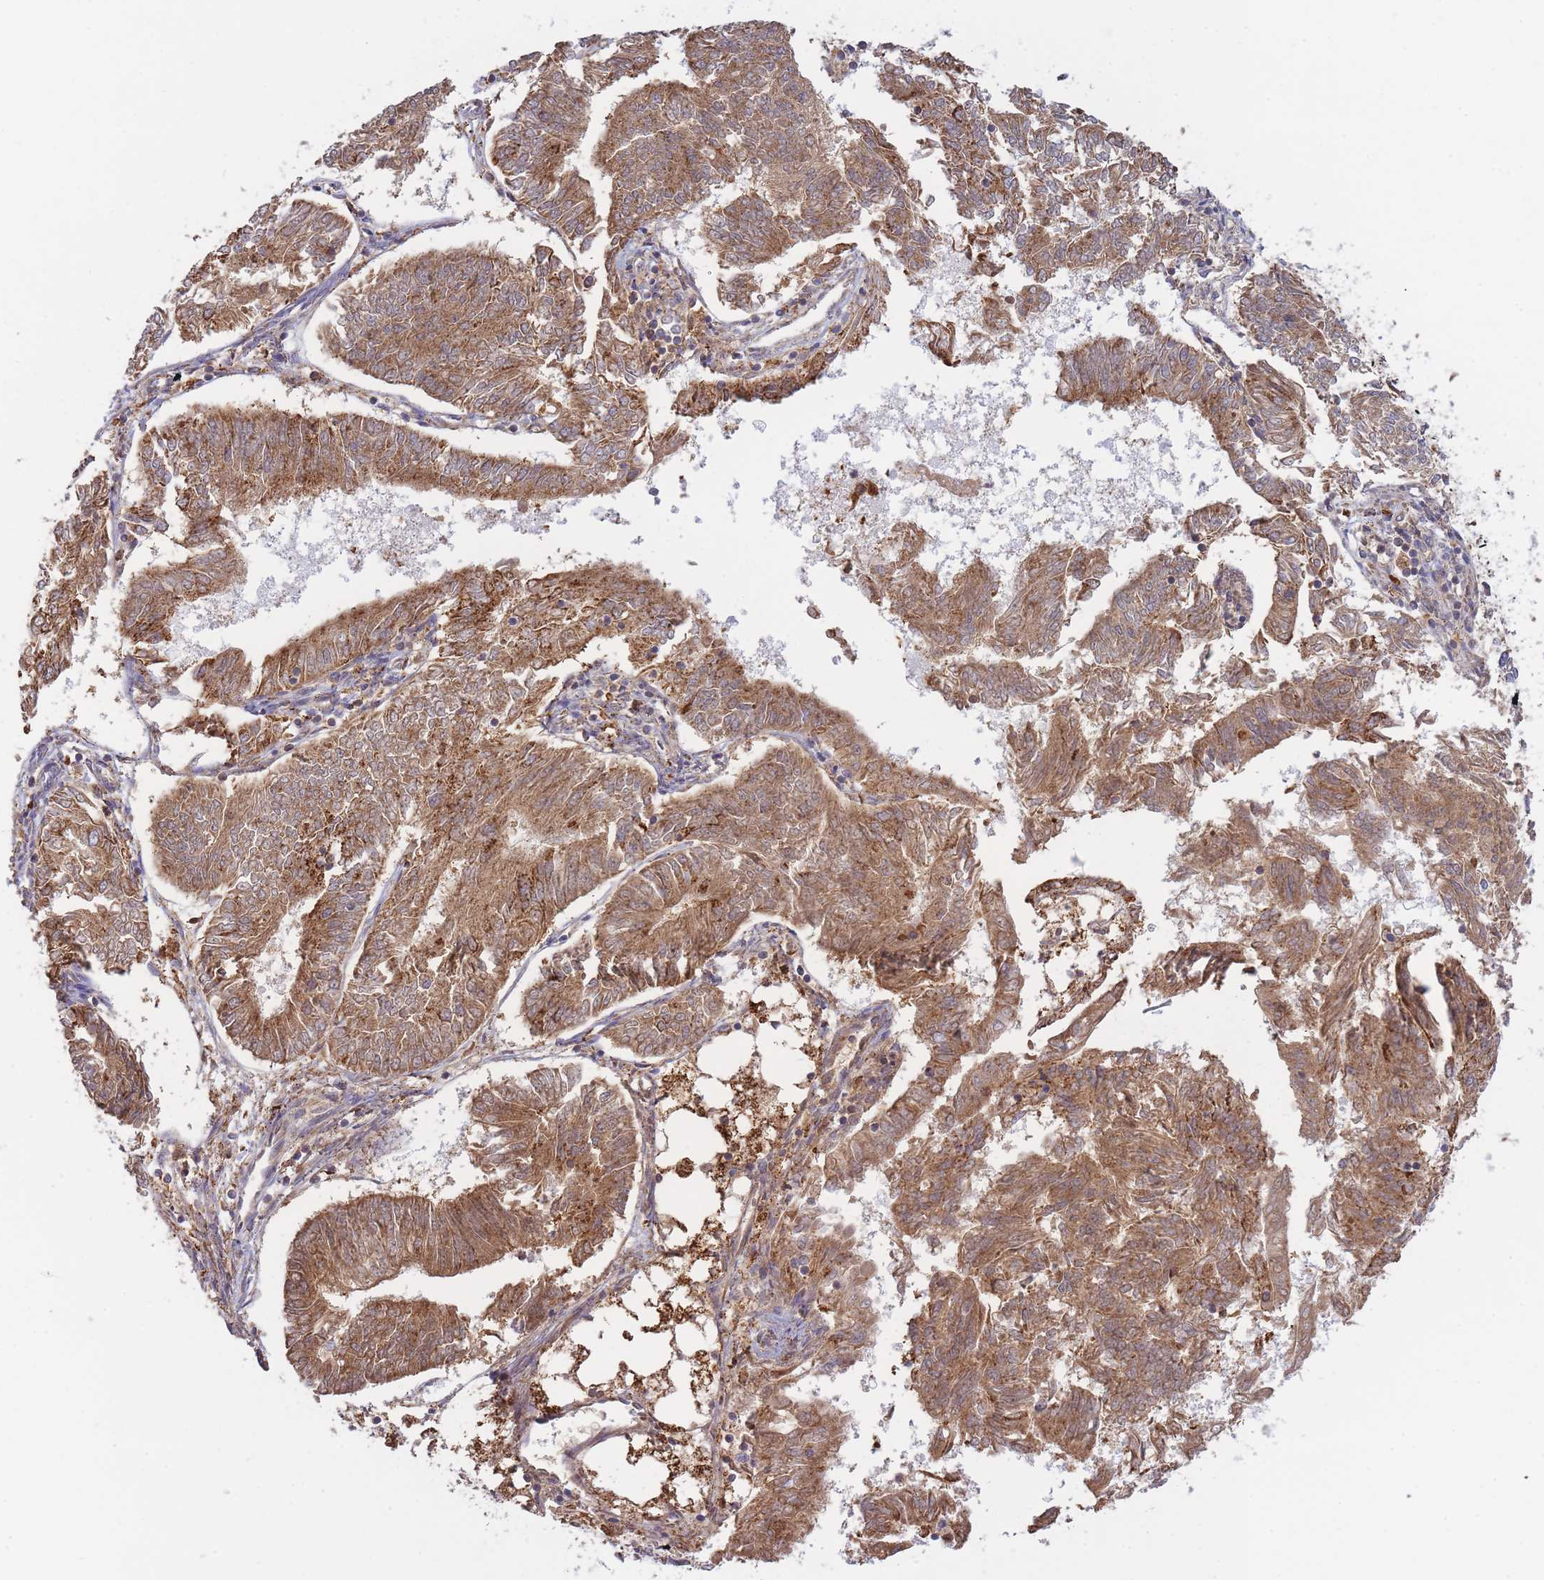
{"staining": {"intensity": "moderate", "quantity": ">75%", "location": "cytoplasmic/membranous"}, "tissue": "endometrial cancer", "cell_type": "Tumor cells", "image_type": "cancer", "snomed": [{"axis": "morphology", "description": "Adenocarcinoma, NOS"}, {"axis": "topography", "description": "Endometrium"}], "caption": "Human endometrial cancer (adenocarcinoma) stained with a protein marker demonstrates moderate staining in tumor cells.", "gene": "MRPL17", "patient": {"sex": "female", "age": 58}}